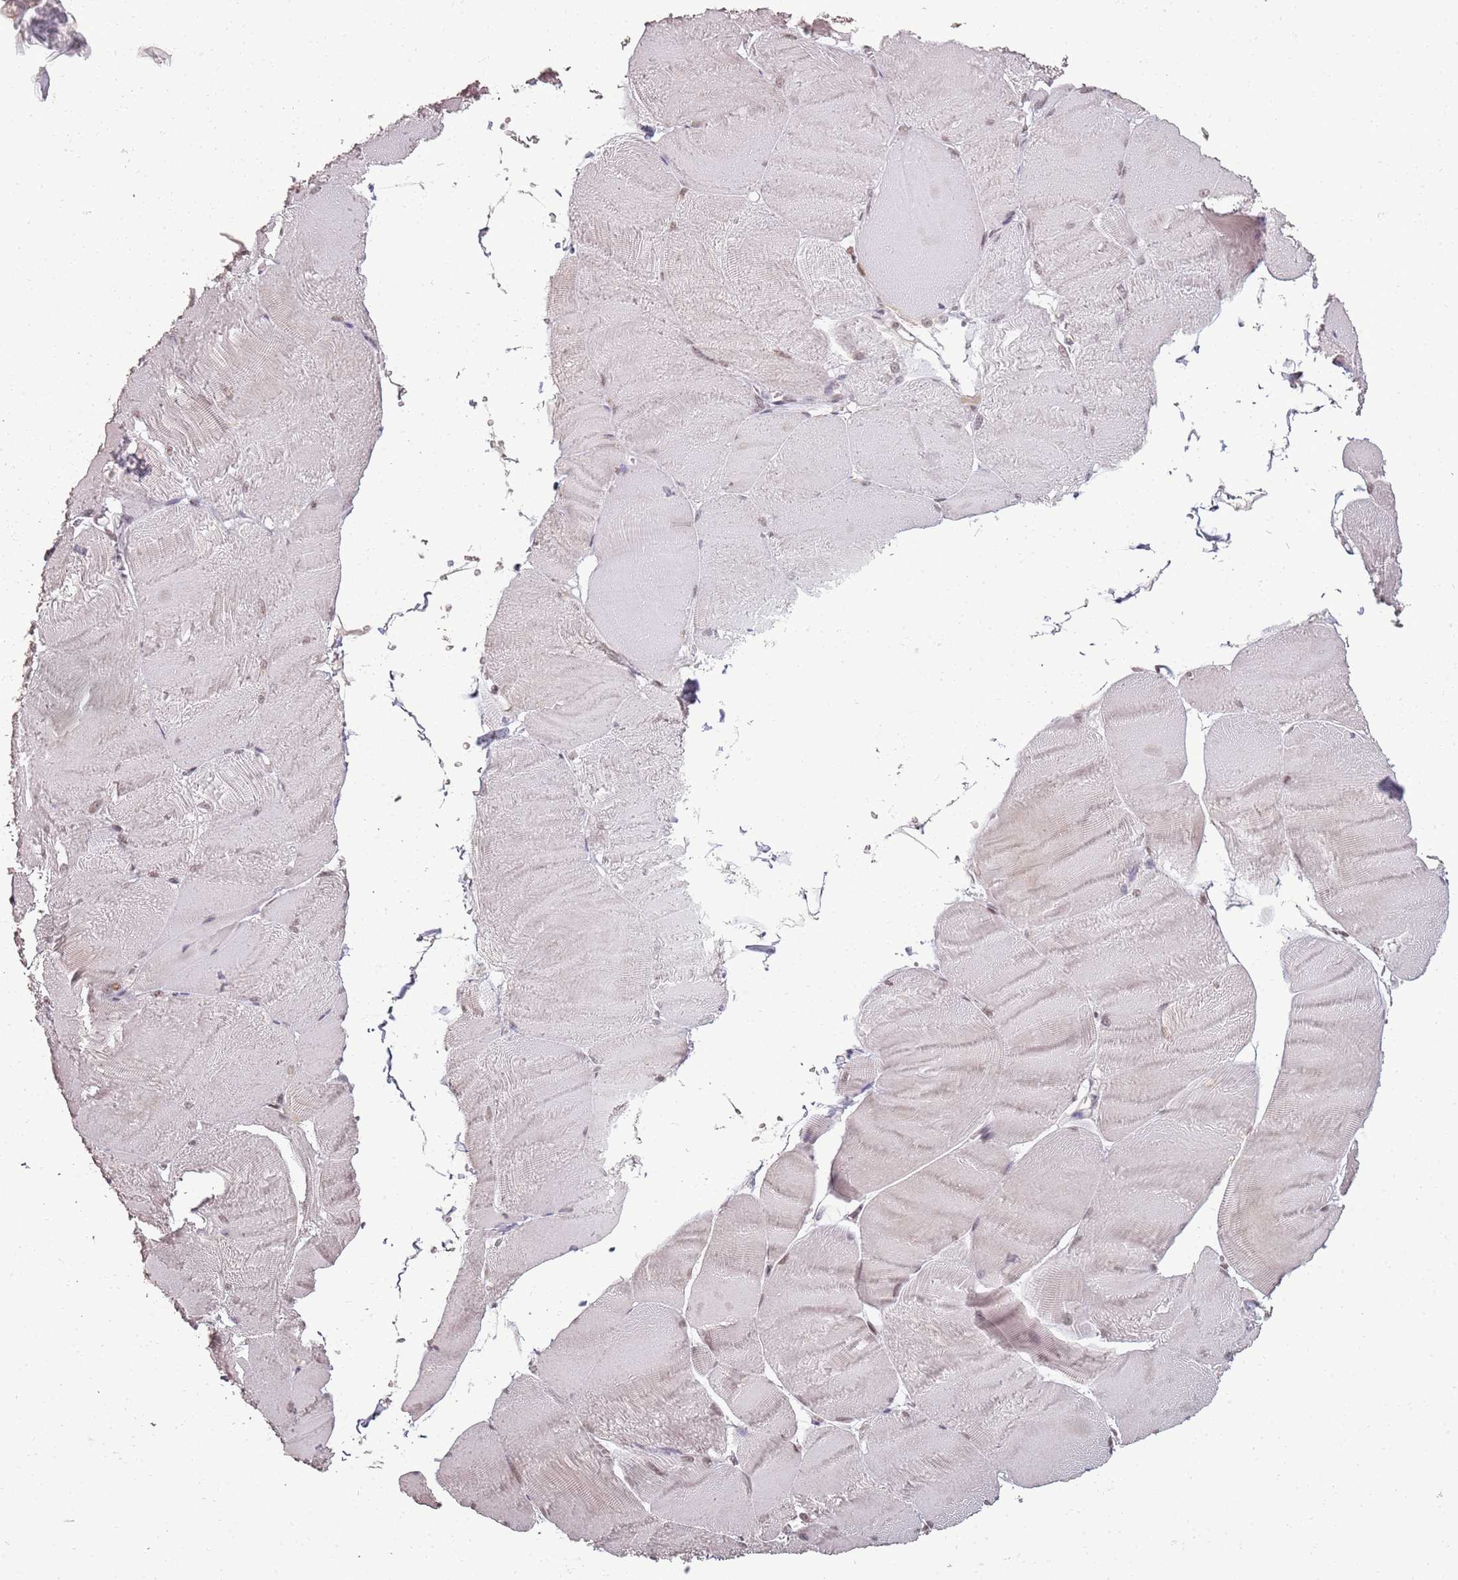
{"staining": {"intensity": "negative", "quantity": "none", "location": "none"}, "tissue": "skeletal muscle", "cell_type": "Myocytes", "image_type": "normal", "snomed": [{"axis": "morphology", "description": "Normal tissue, NOS"}, {"axis": "morphology", "description": "Basal cell carcinoma"}, {"axis": "topography", "description": "Skeletal muscle"}], "caption": "IHC micrograph of unremarkable human skeletal muscle stained for a protein (brown), which reveals no expression in myocytes. (DAB (3,3'-diaminobenzidine) immunohistochemistry, high magnification).", "gene": "ARL14EP", "patient": {"sex": "female", "age": 64}}